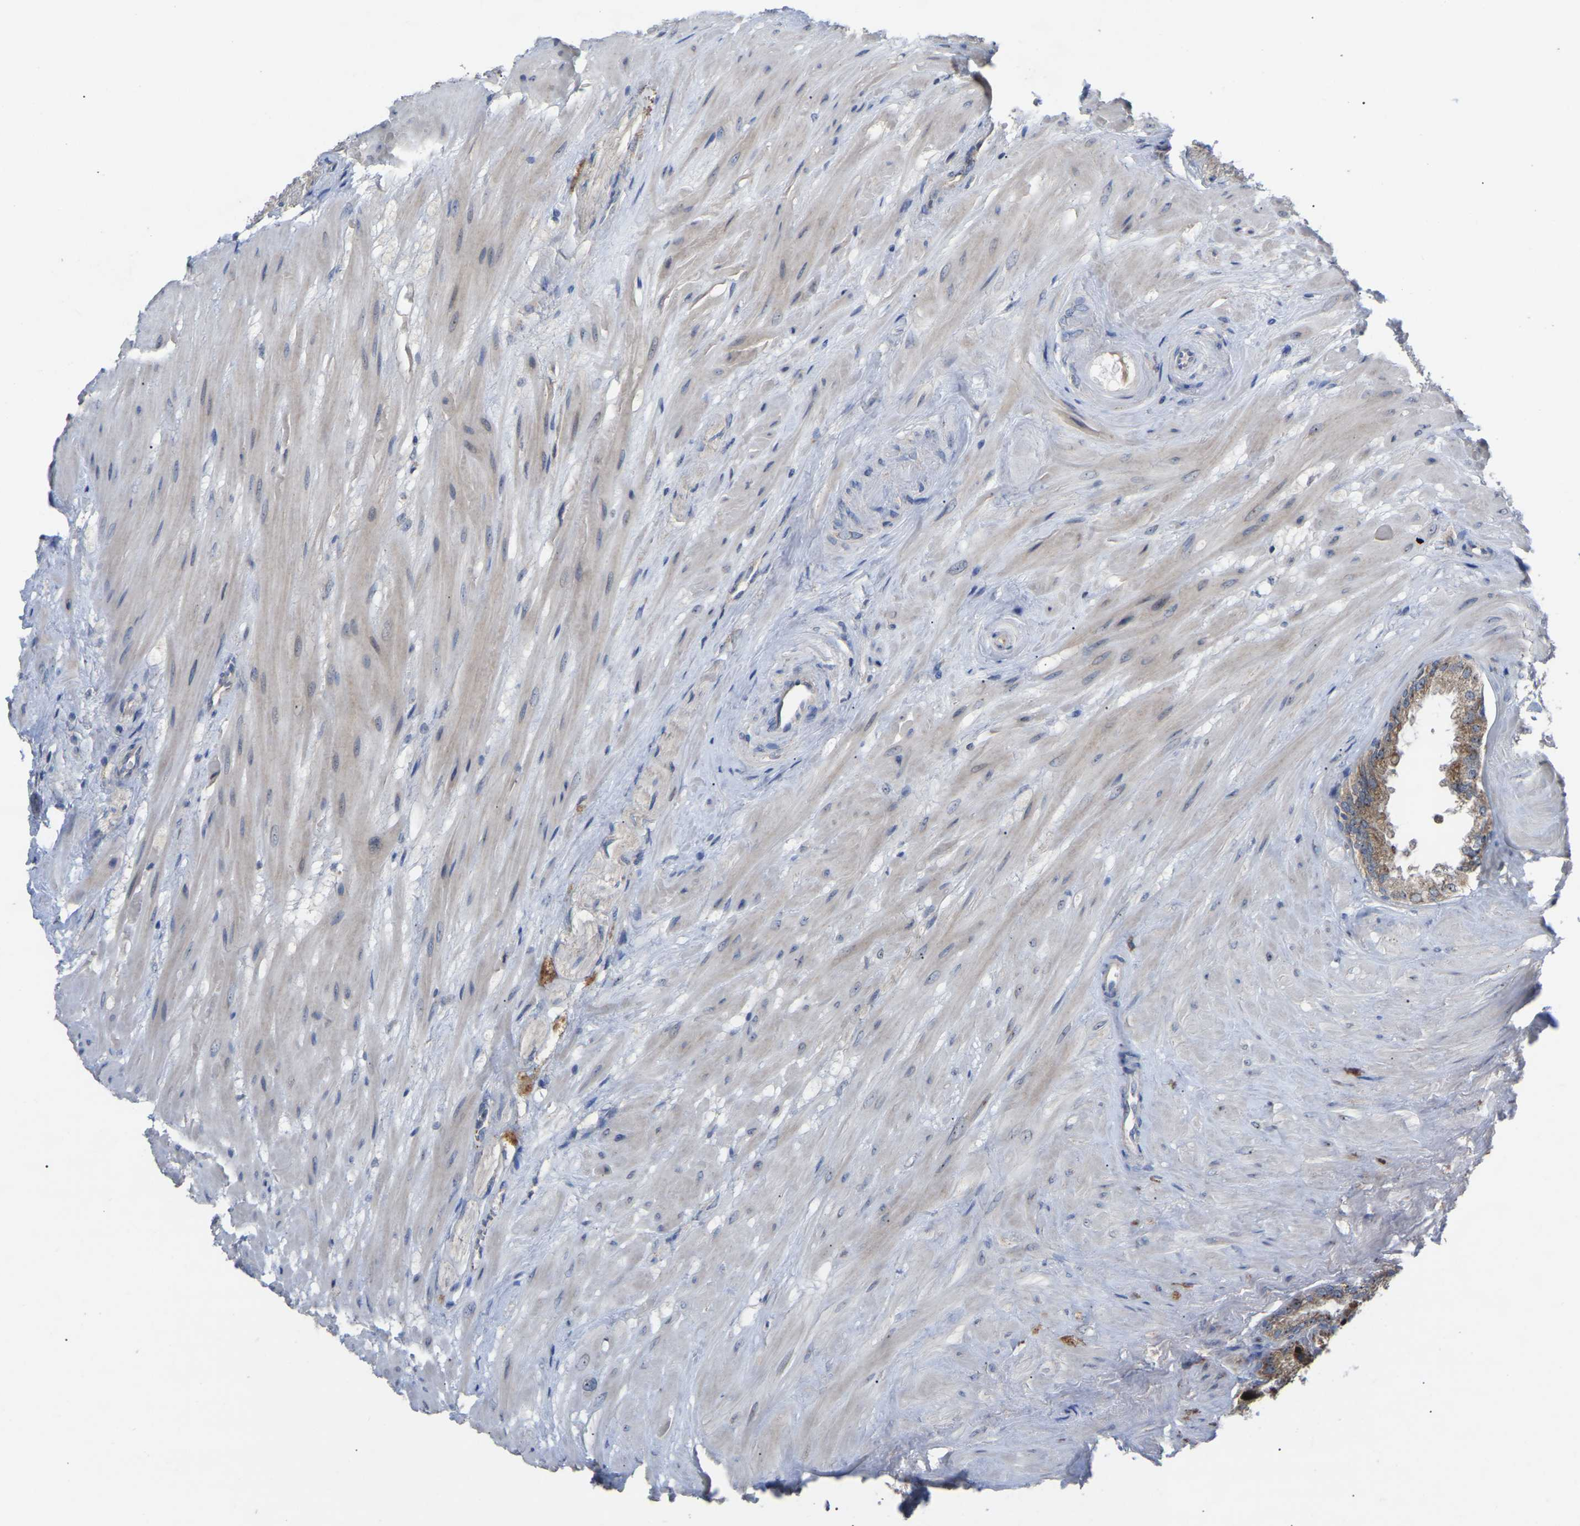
{"staining": {"intensity": "moderate", "quantity": ">75%", "location": "cytoplasmic/membranous,nuclear"}, "tissue": "seminal vesicle", "cell_type": "Glandular cells", "image_type": "normal", "snomed": [{"axis": "morphology", "description": "Normal tissue, NOS"}, {"axis": "topography", "description": "Seminal veicle"}], "caption": "A high-resolution photomicrograph shows immunohistochemistry (IHC) staining of benign seminal vesicle, which demonstrates moderate cytoplasmic/membranous,nuclear staining in about >75% of glandular cells.", "gene": "NOP53", "patient": {"sex": "male", "age": 46}}